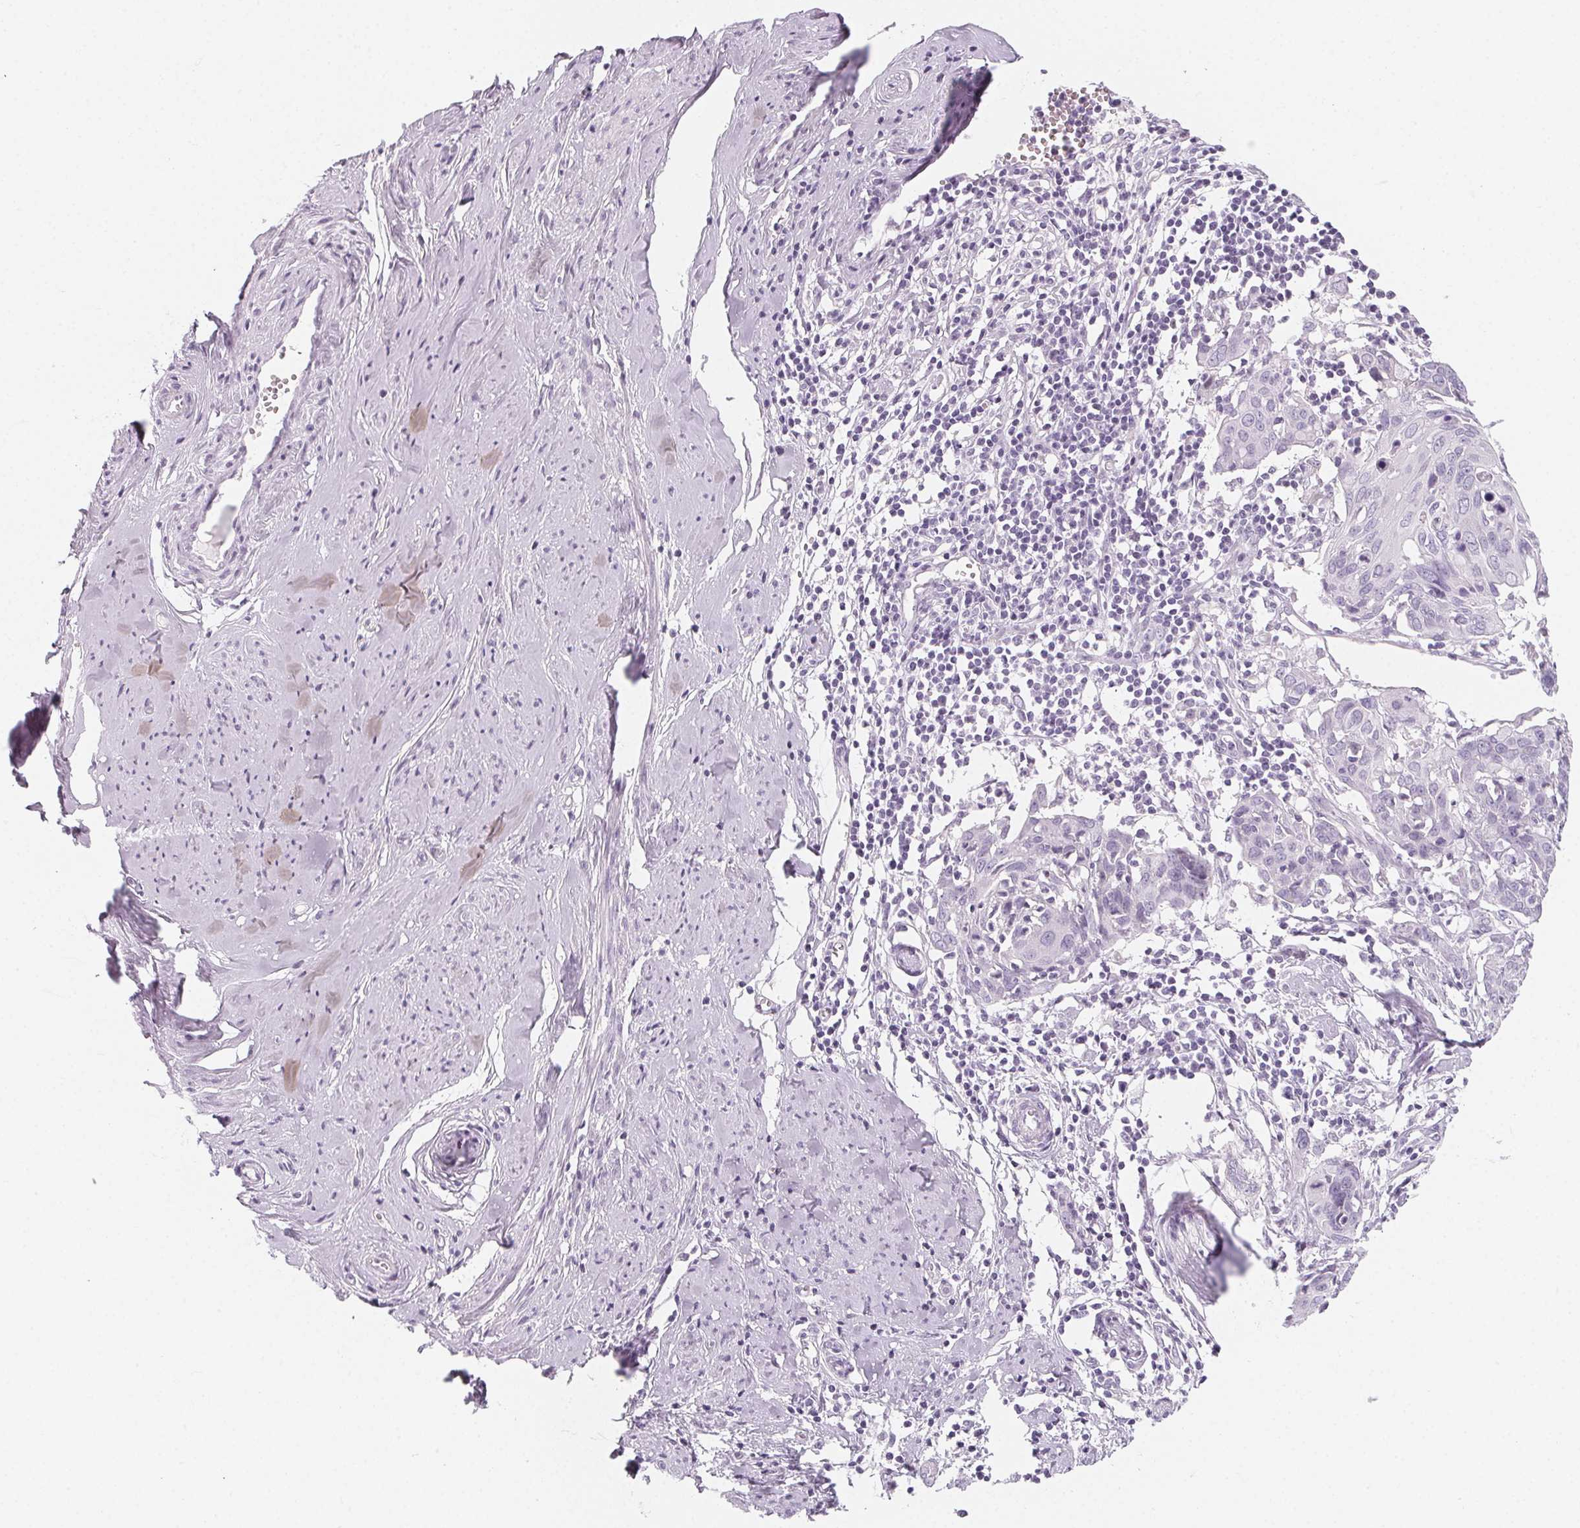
{"staining": {"intensity": "negative", "quantity": "none", "location": "none"}, "tissue": "cervical cancer", "cell_type": "Tumor cells", "image_type": "cancer", "snomed": [{"axis": "morphology", "description": "Squamous cell carcinoma, NOS"}, {"axis": "topography", "description": "Cervix"}], "caption": "Cervical squamous cell carcinoma was stained to show a protein in brown. There is no significant expression in tumor cells.", "gene": "SH3GL2", "patient": {"sex": "female", "age": 62}}